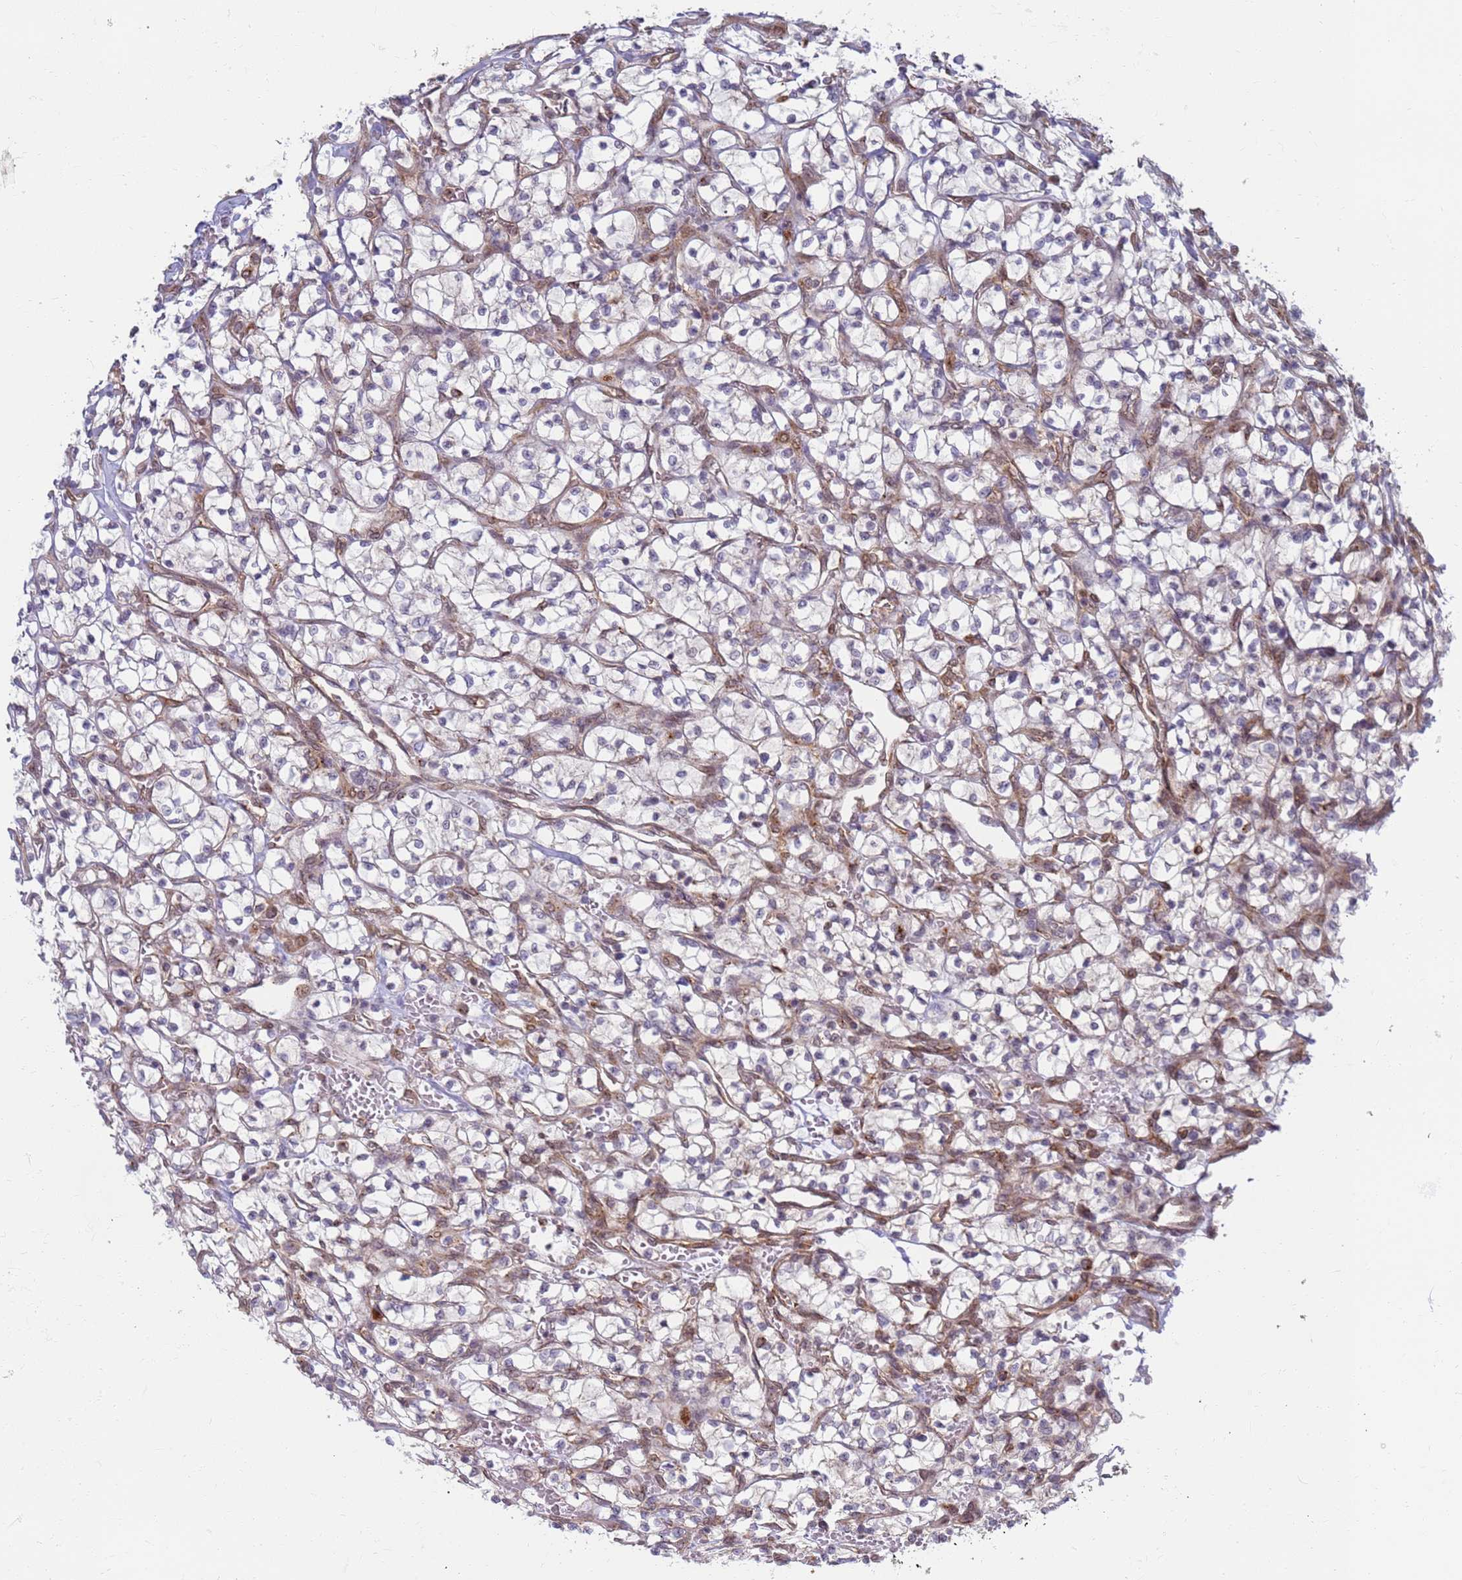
{"staining": {"intensity": "negative", "quantity": "none", "location": "none"}, "tissue": "renal cancer", "cell_type": "Tumor cells", "image_type": "cancer", "snomed": [{"axis": "morphology", "description": "Adenocarcinoma, NOS"}, {"axis": "topography", "description": "Kidney"}], "caption": "Immunohistochemistry image of neoplastic tissue: renal adenocarcinoma stained with DAB (3,3'-diaminobenzidine) exhibits no significant protein staining in tumor cells.", "gene": "CEP170", "patient": {"sex": "female", "age": 64}}